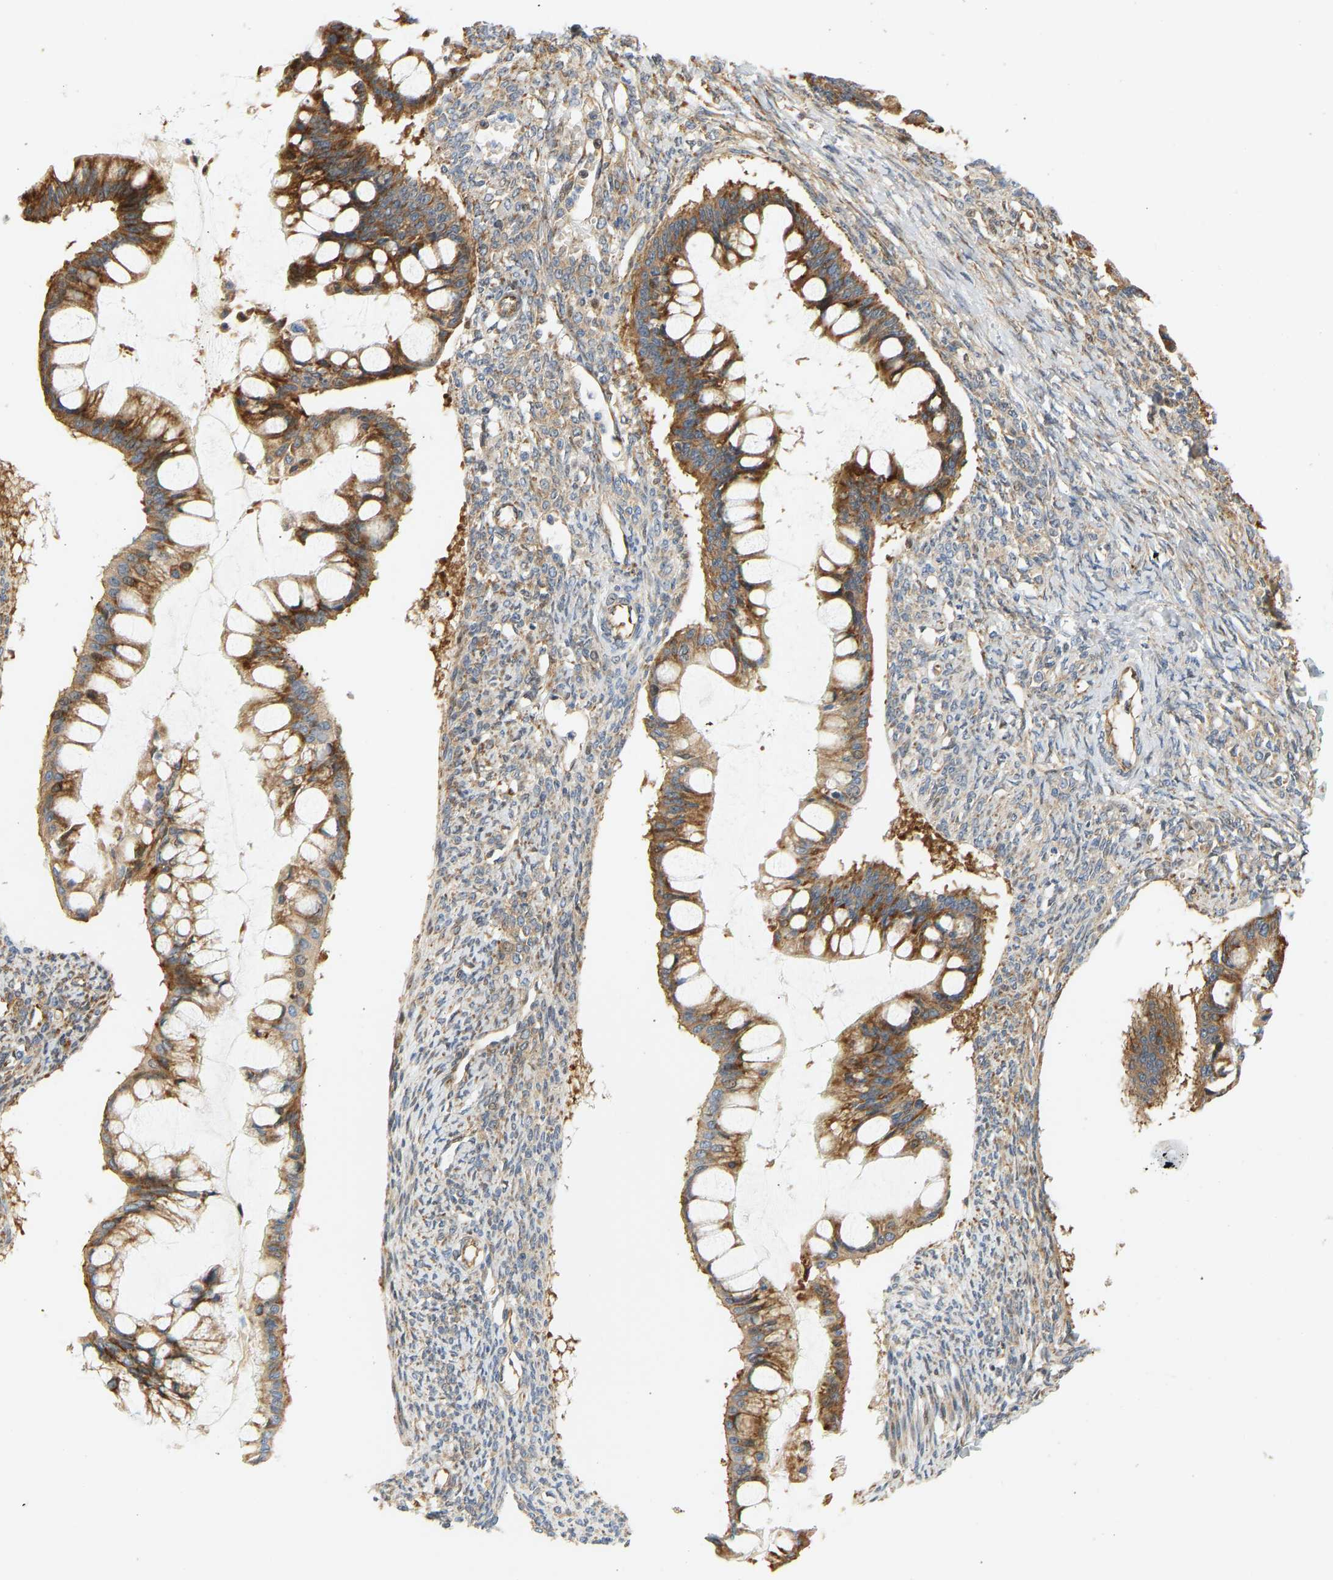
{"staining": {"intensity": "moderate", "quantity": ">75%", "location": "cytoplasmic/membranous"}, "tissue": "ovarian cancer", "cell_type": "Tumor cells", "image_type": "cancer", "snomed": [{"axis": "morphology", "description": "Cystadenocarcinoma, mucinous, NOS"}, {"axis": "topography", "description": "Ovary"}], "caption": "Protein staining demonstrates moderate cytoplasmic/membranous staining in approximately >75% of tumor cells in mucinous cystadenocarcinoma (ovarian).", "gene": "RPS14", "patient": {"sex": "female", "age": 73}}